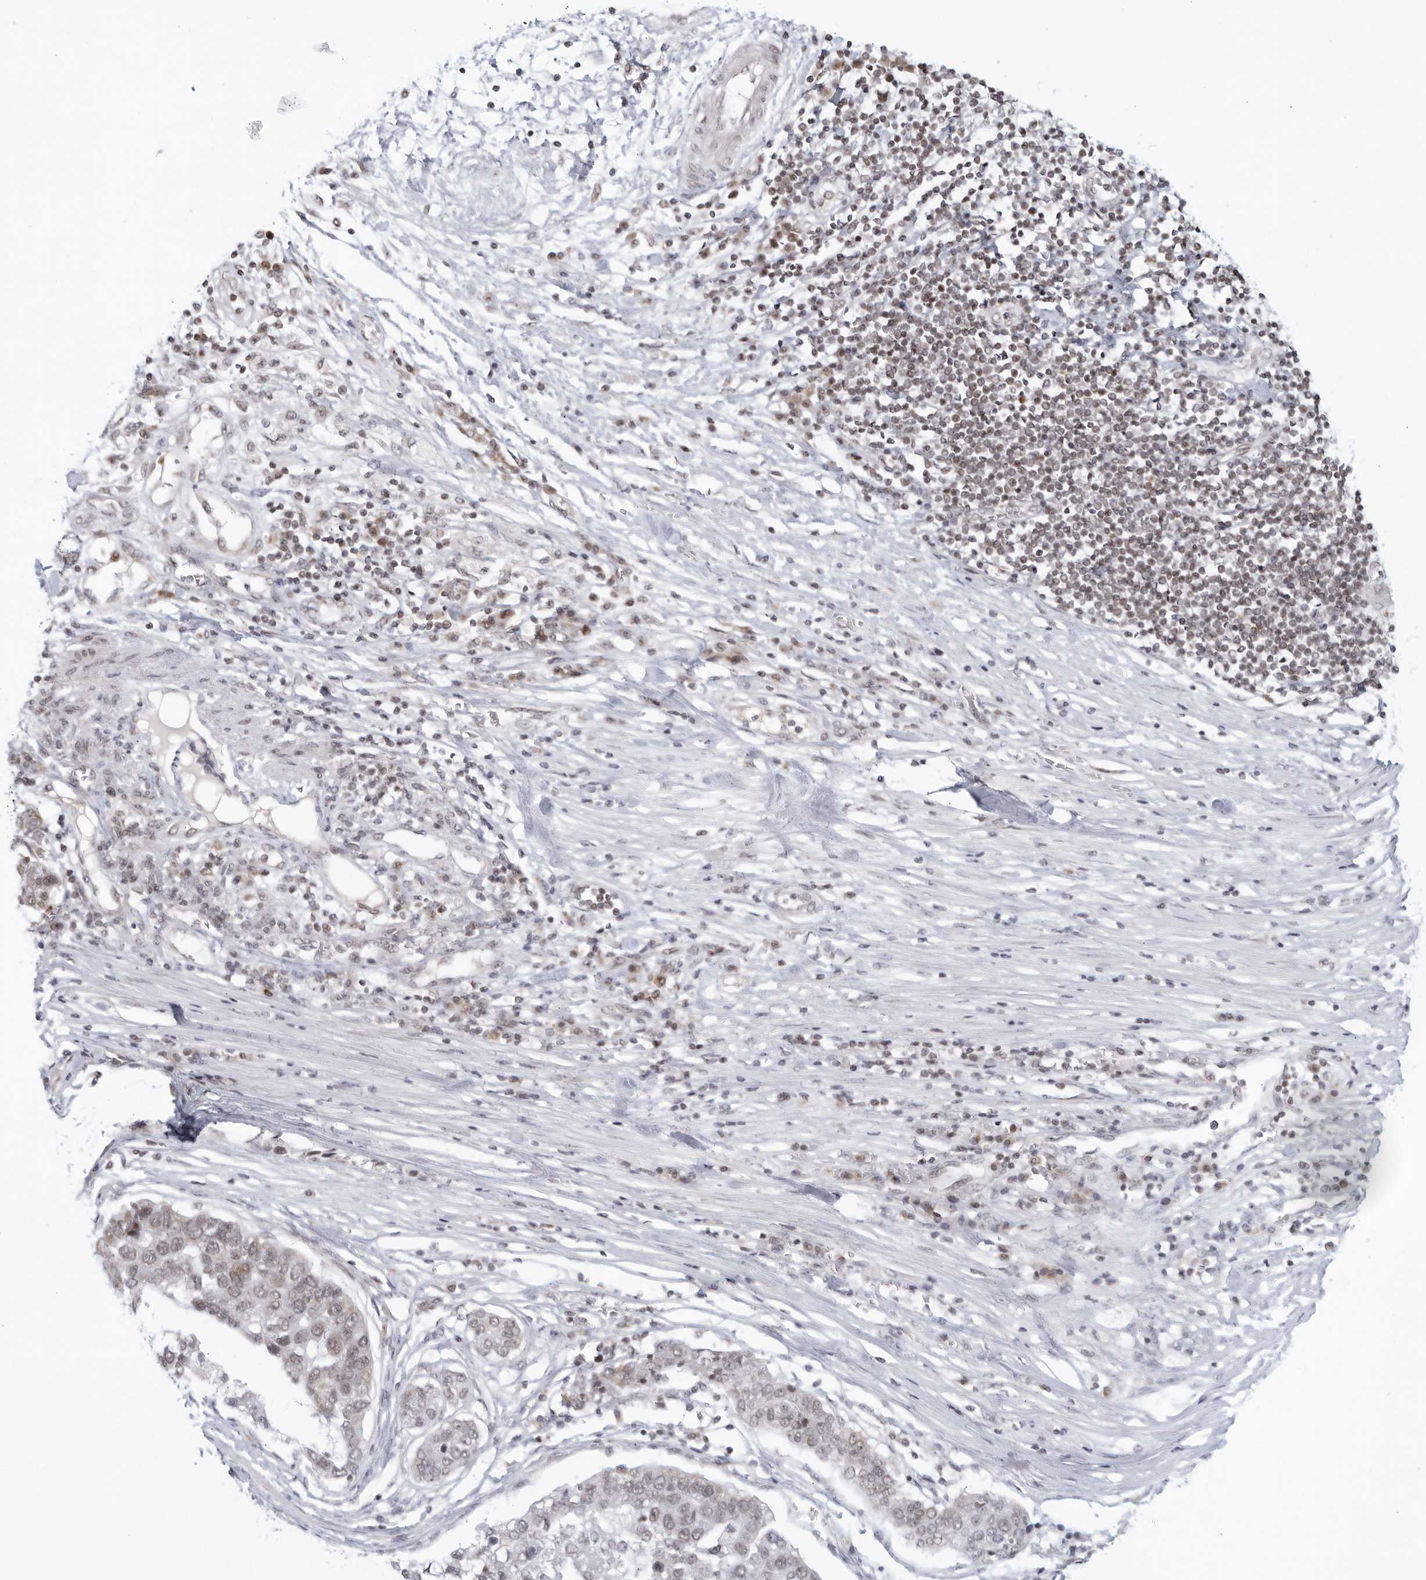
{"staining": {"intensity": "weak", "quantity": "<25%", "location": "cytoplasmic/membranous"}, "tissue": "pancreatic cancer", "cell_type": "Tumor cells", "image_type": "cancer", "snomed": [{"axis": "morphology", "description": "Adenocarcinoma, NOS"}, {"axis": "topography", "description": "Pancreas"}], "caption": "The immunohistochemistry micrograph has no significant positivity in tumor cells of pancreatic adenocarcinoma tissue. (Brightfield microscopy of DAB (3,3'-diaminobenzidine) IHC at high magnification).", "gene": "RAB11FIP3", "patient": {"sex": "female", "age": 61}}